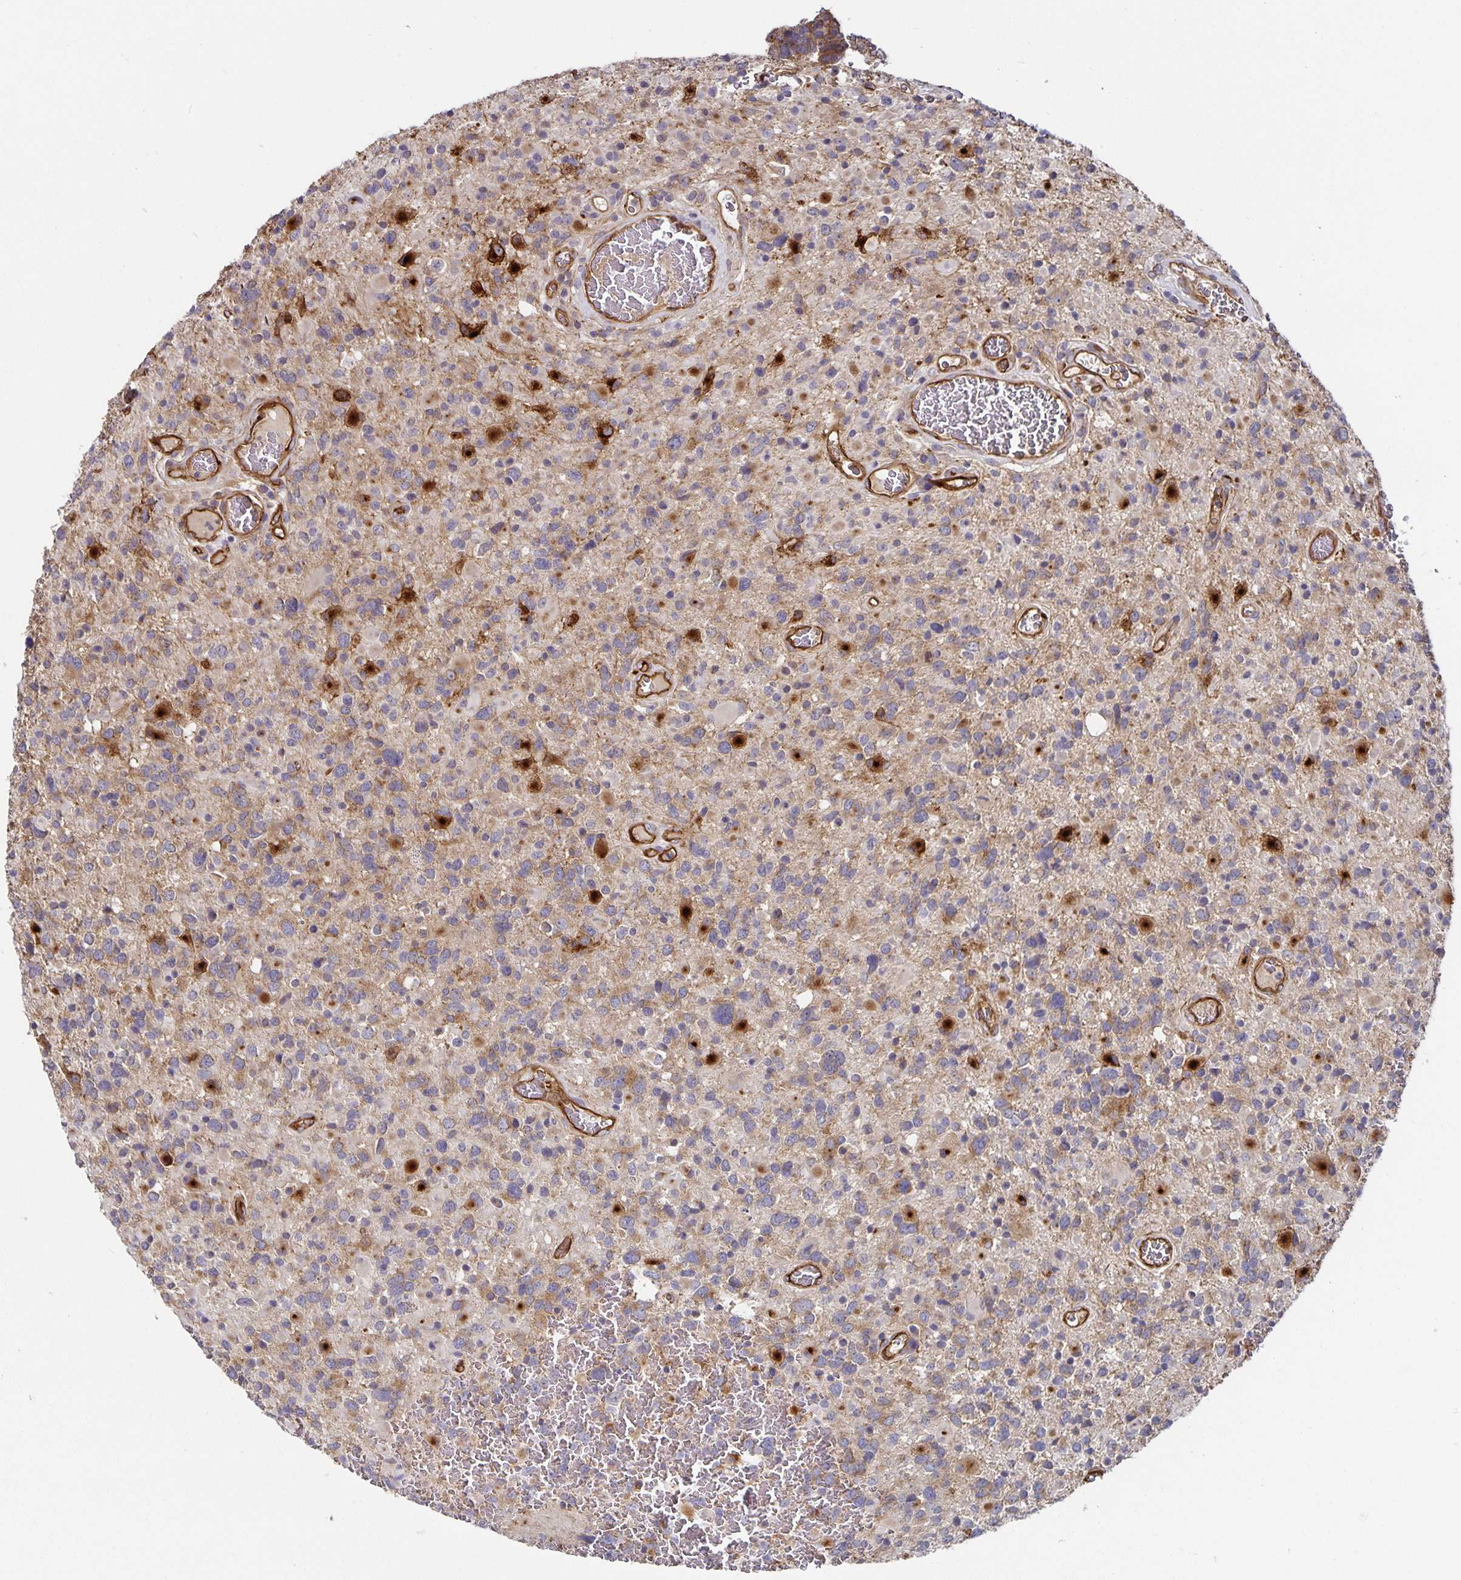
{"staining": {"intensity": "moderate", "quantity": "25%-75%", "location": "cytoplasmic/membranous"}, "tissue": "glioma", "cell_type": "Tumor cells", "image_type": "cancer", "snomed": [{"axis": "morphology", "description": "Glioma, malignant, High grade"}, {"axis": "topography", "description": "Brain"}], "caption": "Glioma stained with a protein marker exhibits moderate staining in tumor cells.", "gene": "PODXL", "patient": {"sex": "female", "age": 40}}